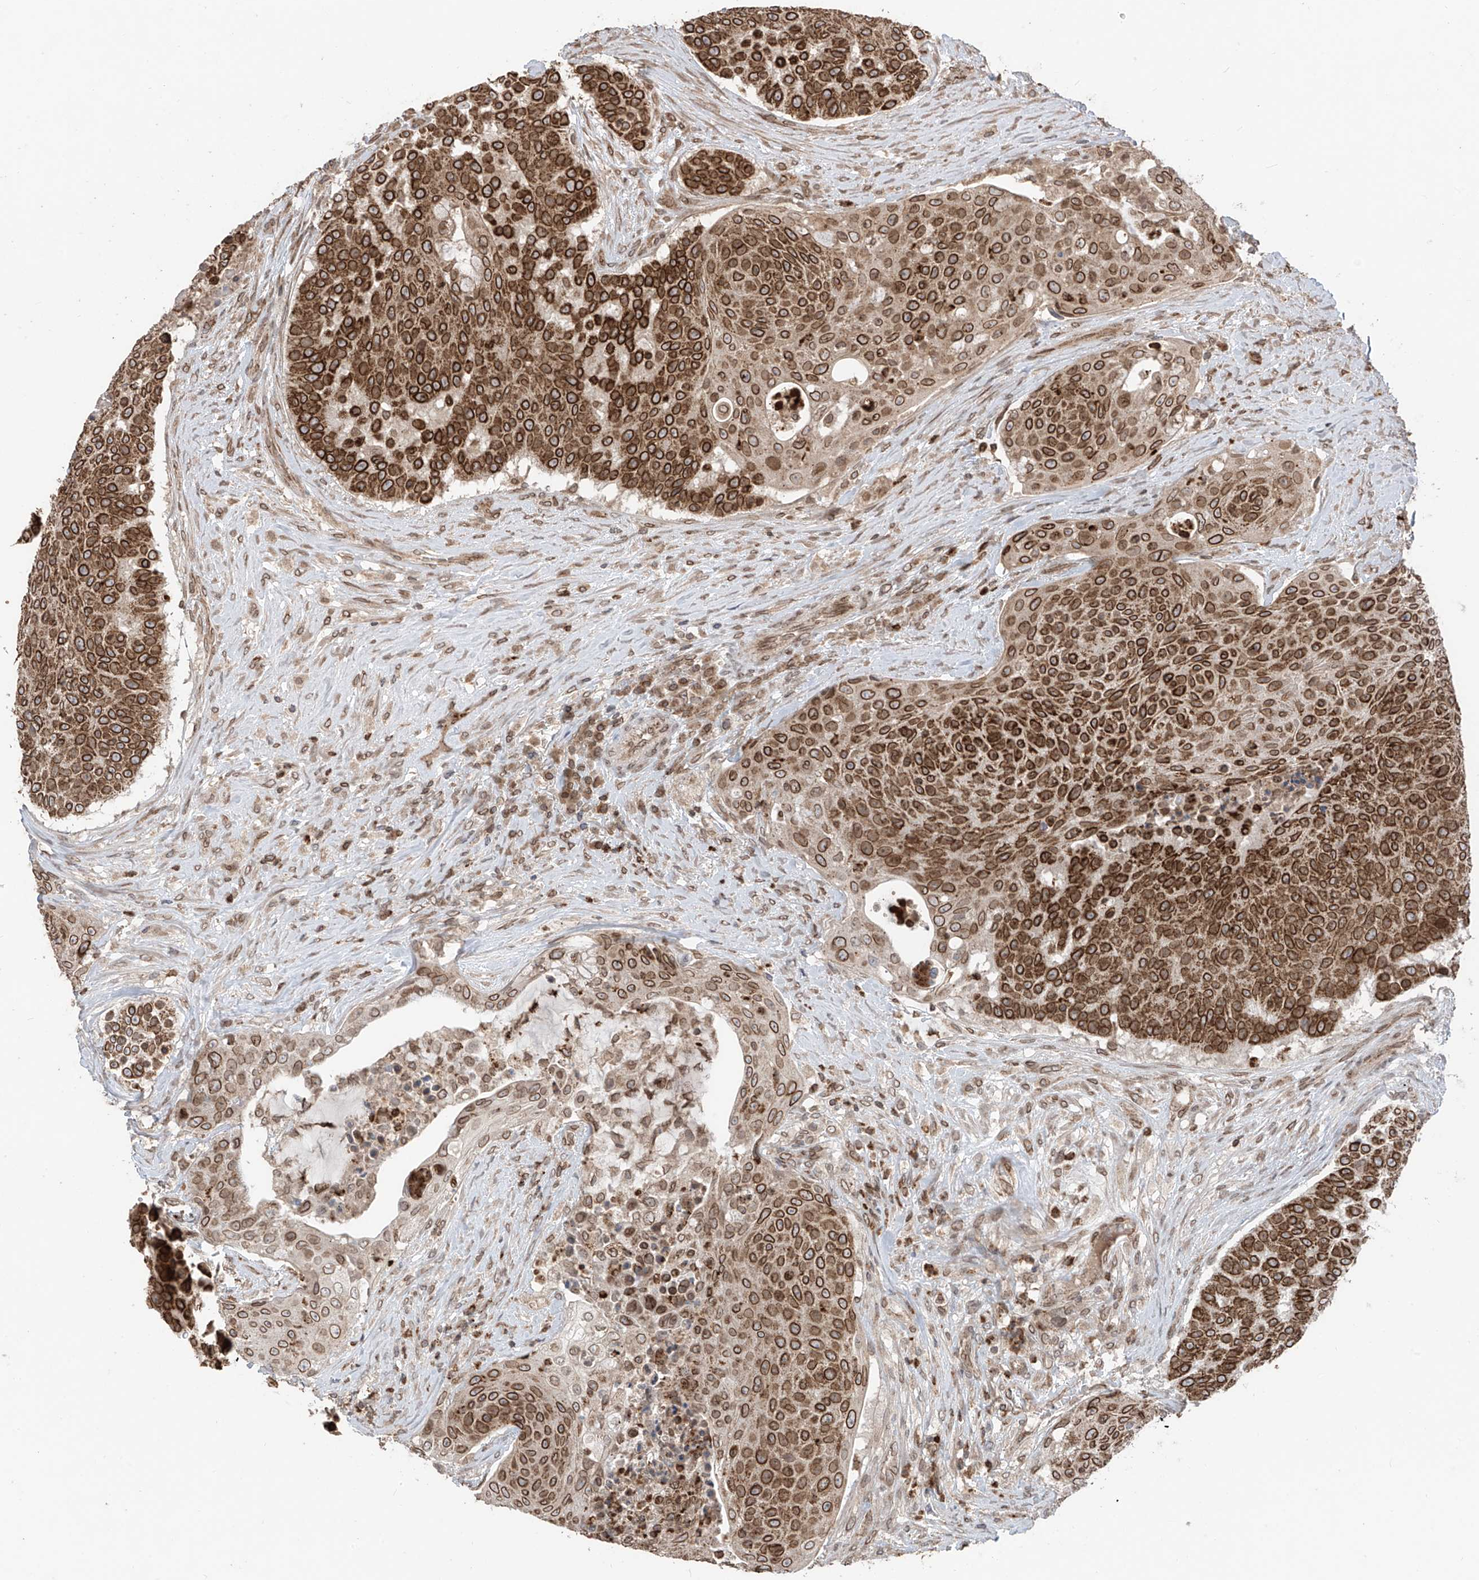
{"staining": {"intensity": "strong", "quantity": ">75%", "location": "cytoplasmic/membranous,nuclear"}, "tissue": "urothelial cancer", "cell_type": "Tumor cells", "image_type": "cancer", "snomed": [{"axis": "morphology", "description": "Urothelial carcinoma, High grade"}, {"axis": "topography", "description": "Urinary bladder"}], "caption": "Immunohistochemistry (IHC) of high-grade urothelial carcinoma demonstrates high levels of strong cytoplasmic/membranous and nuclear expression in approximately >75% of tumor cells. The staining was performed using DAB to visualize the protein expression in brown, while the nuclei were stained in blue with hematoxylin (Magnification: 20x).", "gene": "AHCTF1", "patient": {"sex": "female", "age": 63}}